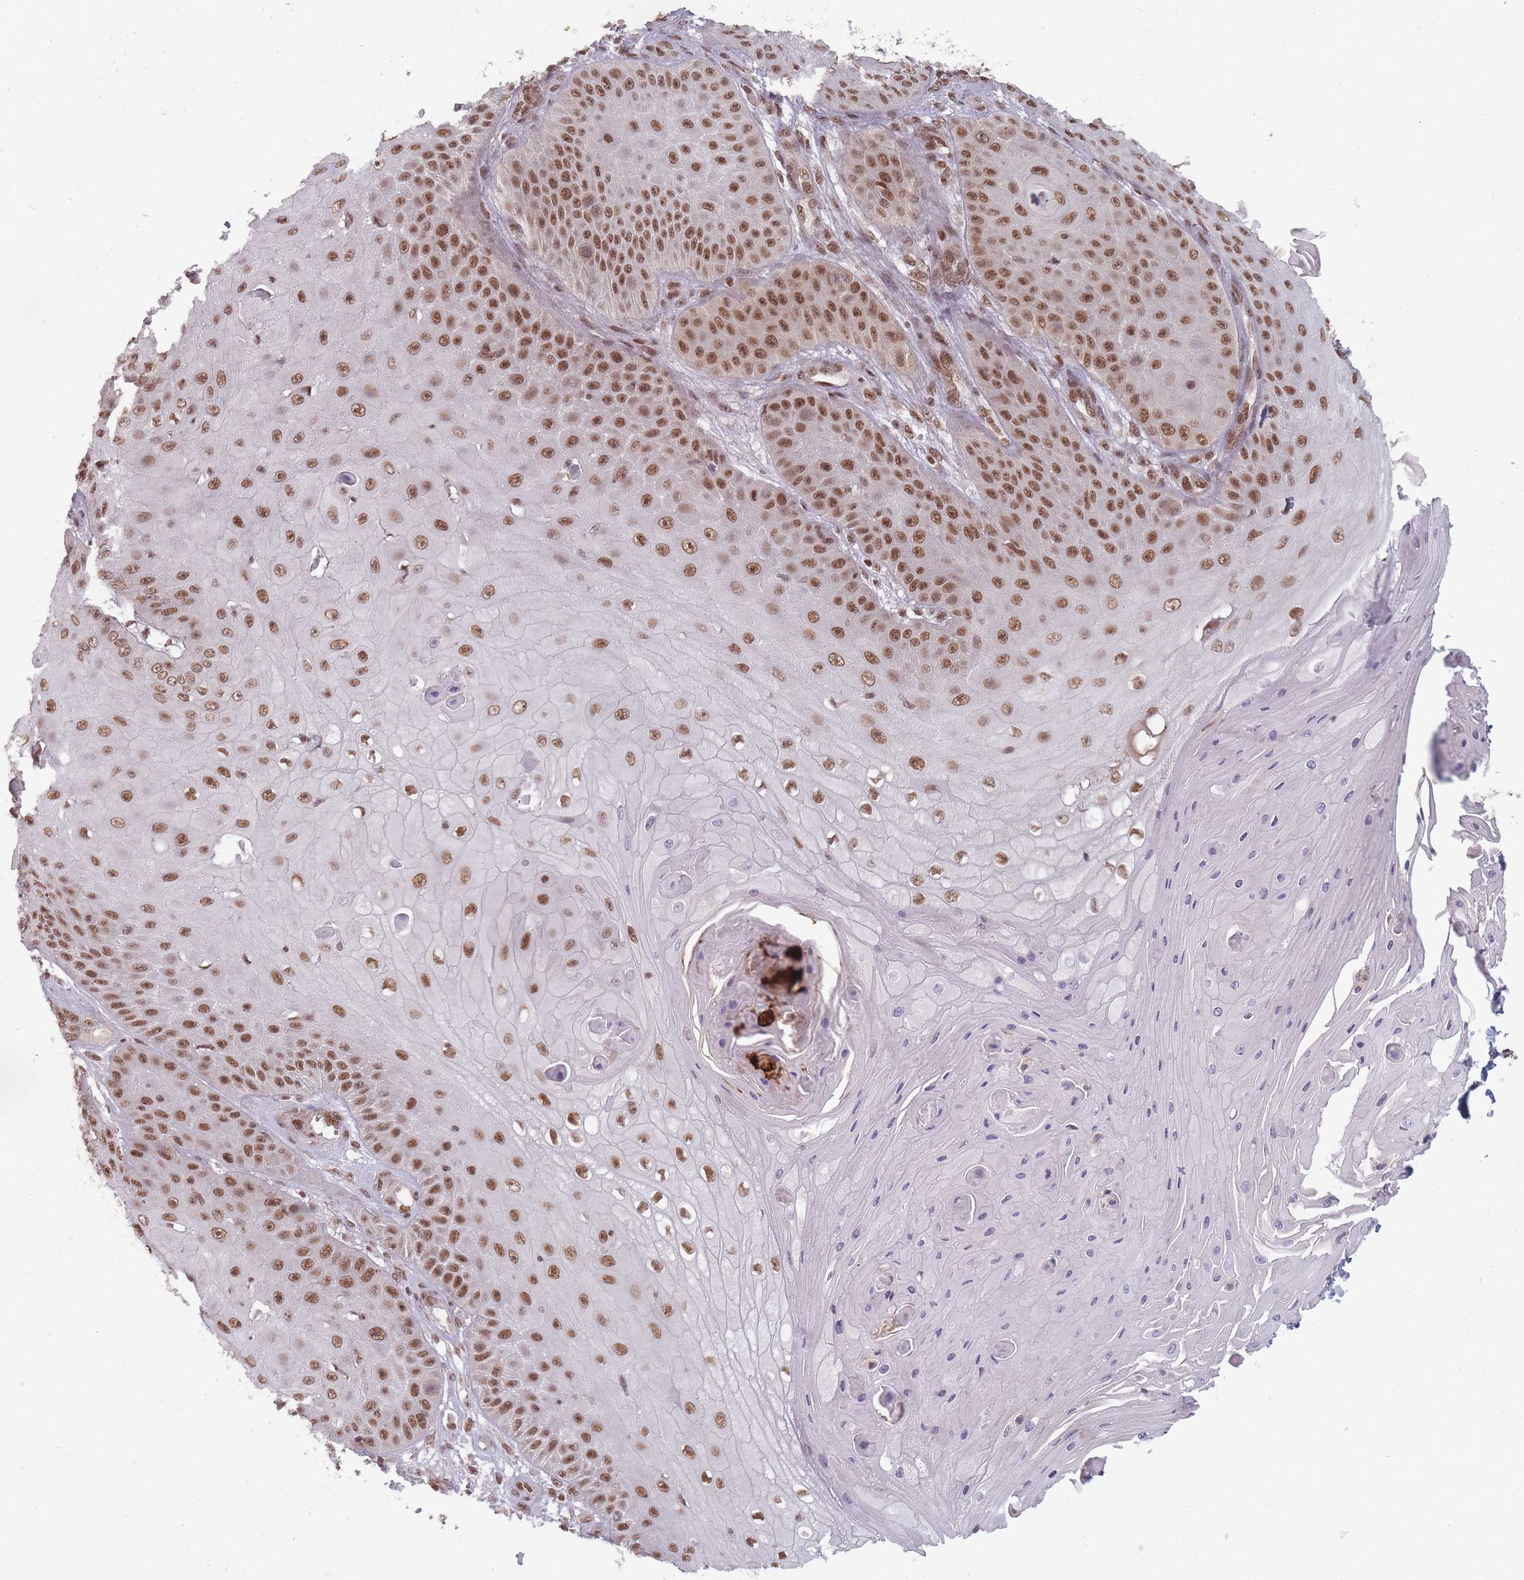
{"staining": {"intensity": "moderate", "quantity": ">75%", "location": "nuclear"}, "tissue": "skin cancer", "cell_type": "Tumor cells", "image_type": "cancer", "snomed": [{"axis": "morphology", "description": "Squamous cell carcinoma, NOS"}, {"axis": "topography", "description": "Skin"}], "caption": "Protein analysis of squamous cell carcinoma (skin) tissue shows moderate nuclear staining in about >75% of tumor cells.", "gene": "TMED3", "patient": {"sex": "male", "age": 70}}